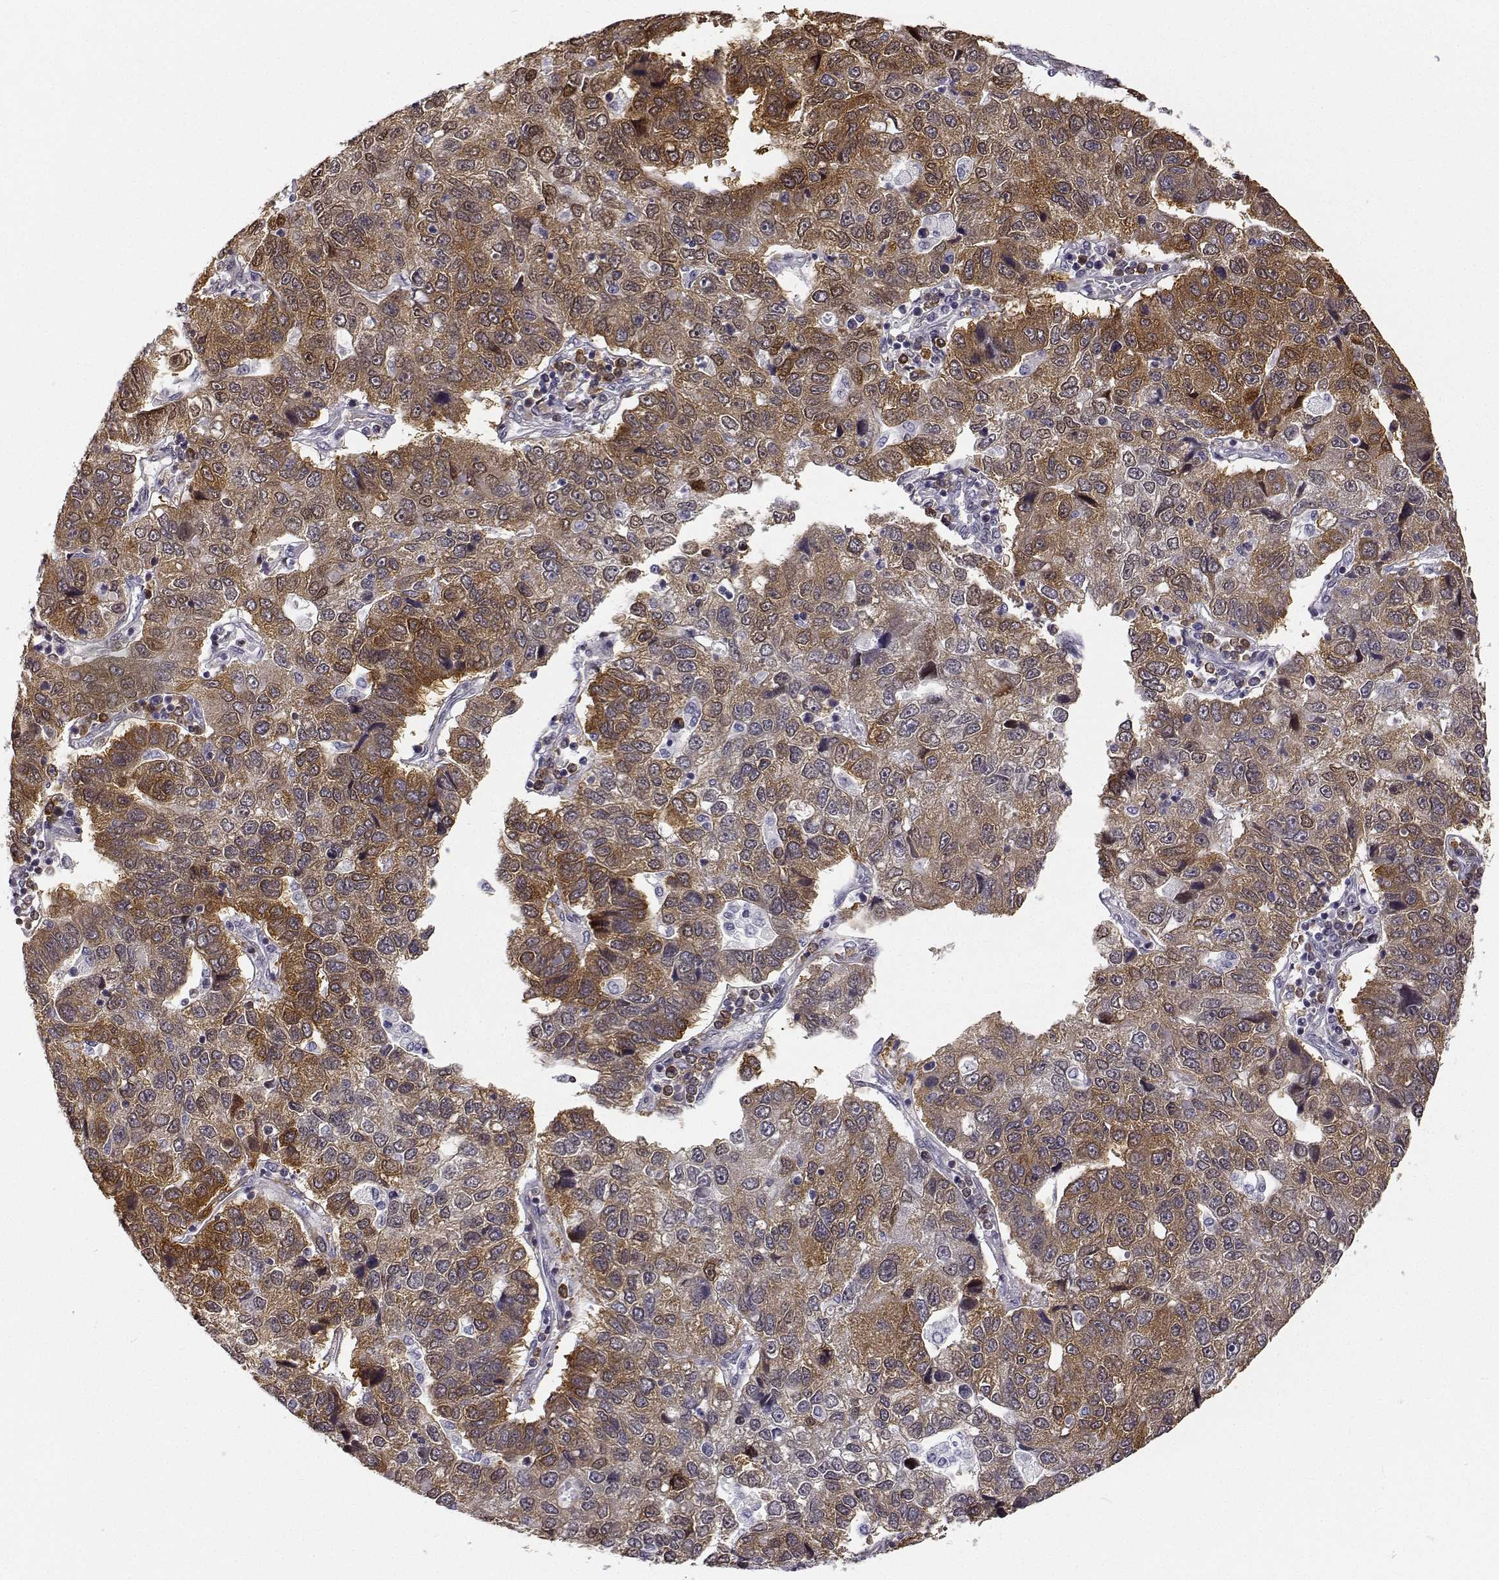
{"staining": {"intensity": "moderate", "quantity": ">75%", "location": "cytoplasmic/membranous,nuclear"}, "tissue": "pancreatic cancer", "cell_type": "Tumor cells", "image_type": "cancer", "snomed": [{"axis": "morphology", "description": "Adenocarcinoma, NOS"}, {"axis": "topography", "description": "Pancreas"}], "caption": "Tumor cells demonstrate medium levels of moderate cytoplasmic/membranous and nuclear positivity in approximately >75% of cells in human pancreatic cancer. (Brightfield microscopy of DAB IHC at high magnification).", "gene": "PHGDH", "patient": {"sex": "female", "age": 61}}